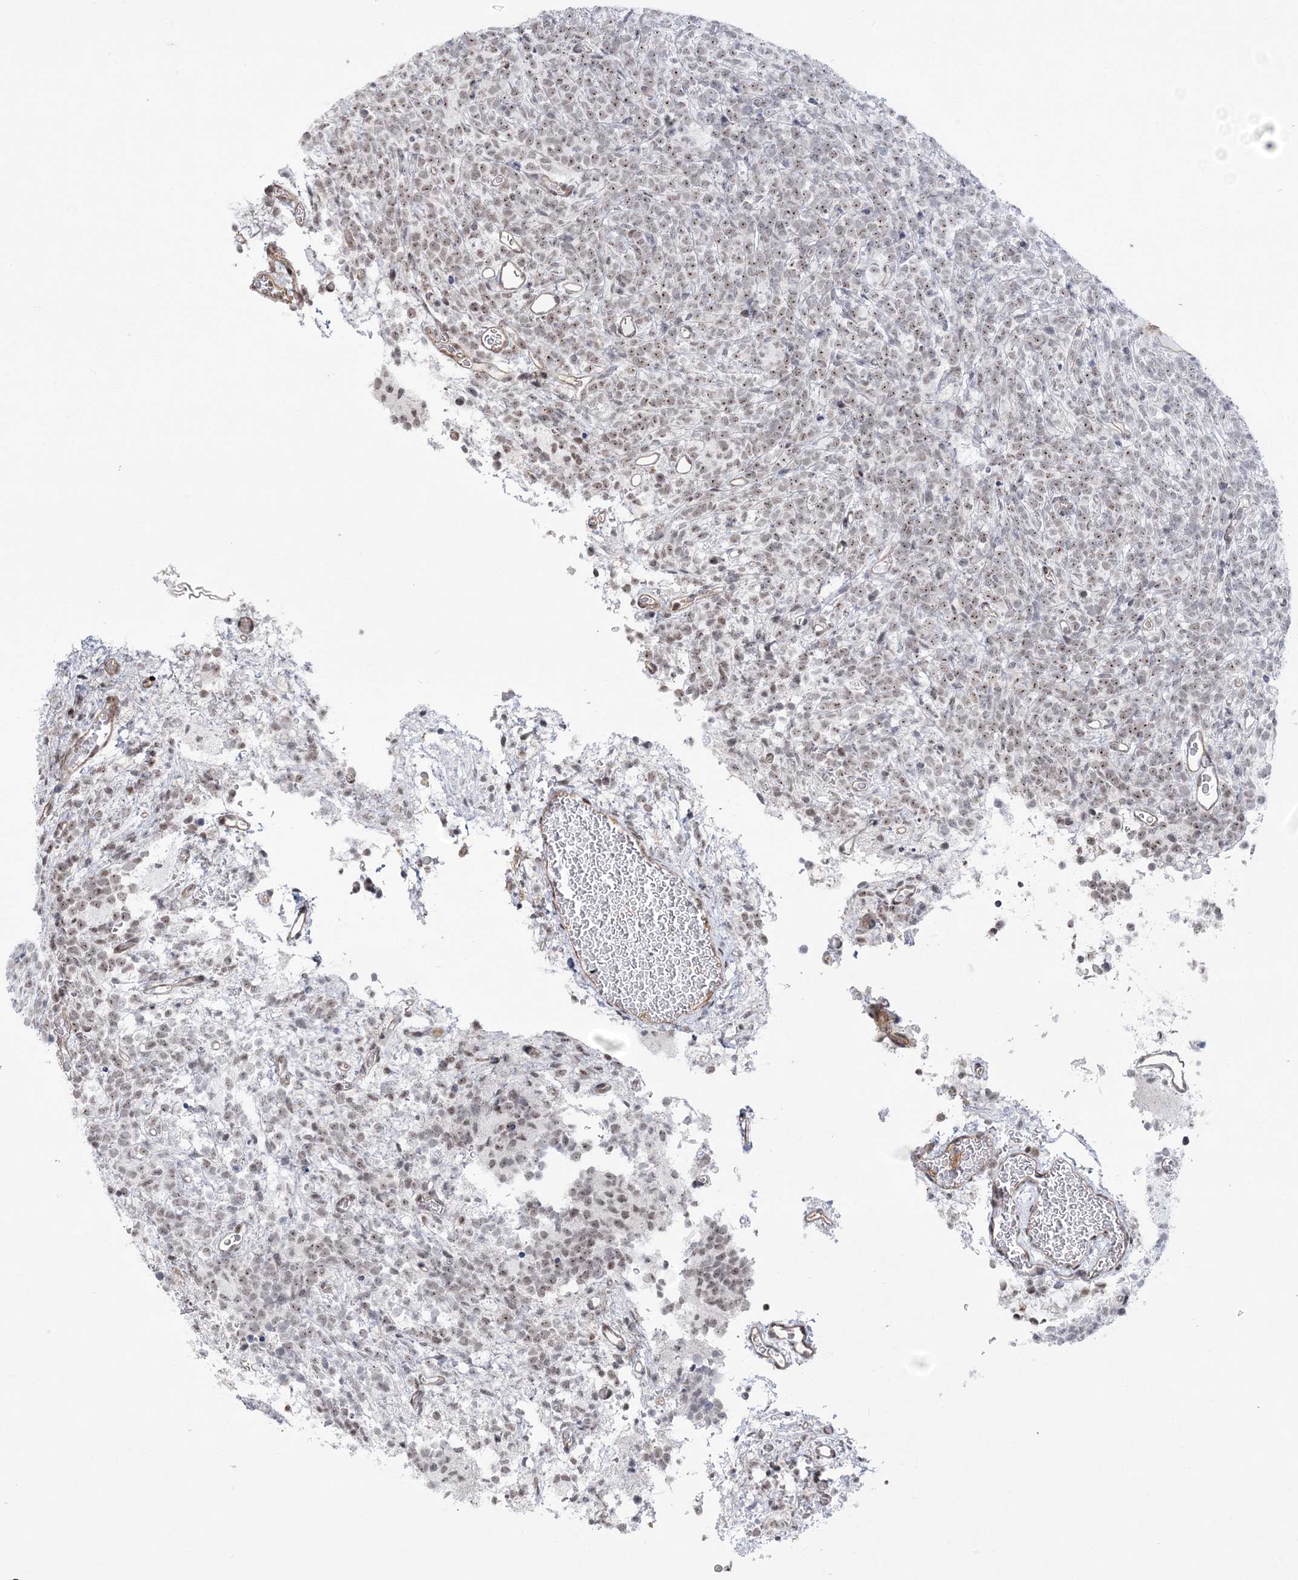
{"staining": {"intensity": "weak", "quantity": "25%-75%", "location": "nuclear"}, "tissue": "glioma", "cell_type": "Tumor cells", "image_type": "cancer", "snomed": [{"axis": "morphology", "description": "Glioma, malignant, Low grade"}, {"axis": "topography", "description": "Brain"}], "caption": "Malignant glioma (low-grade) tissue exhibits weak nuclear staining in about 25%-75% of tumor cells", "gene": "HOMEZ", "patient": {"sex": "female", "age": 1}}